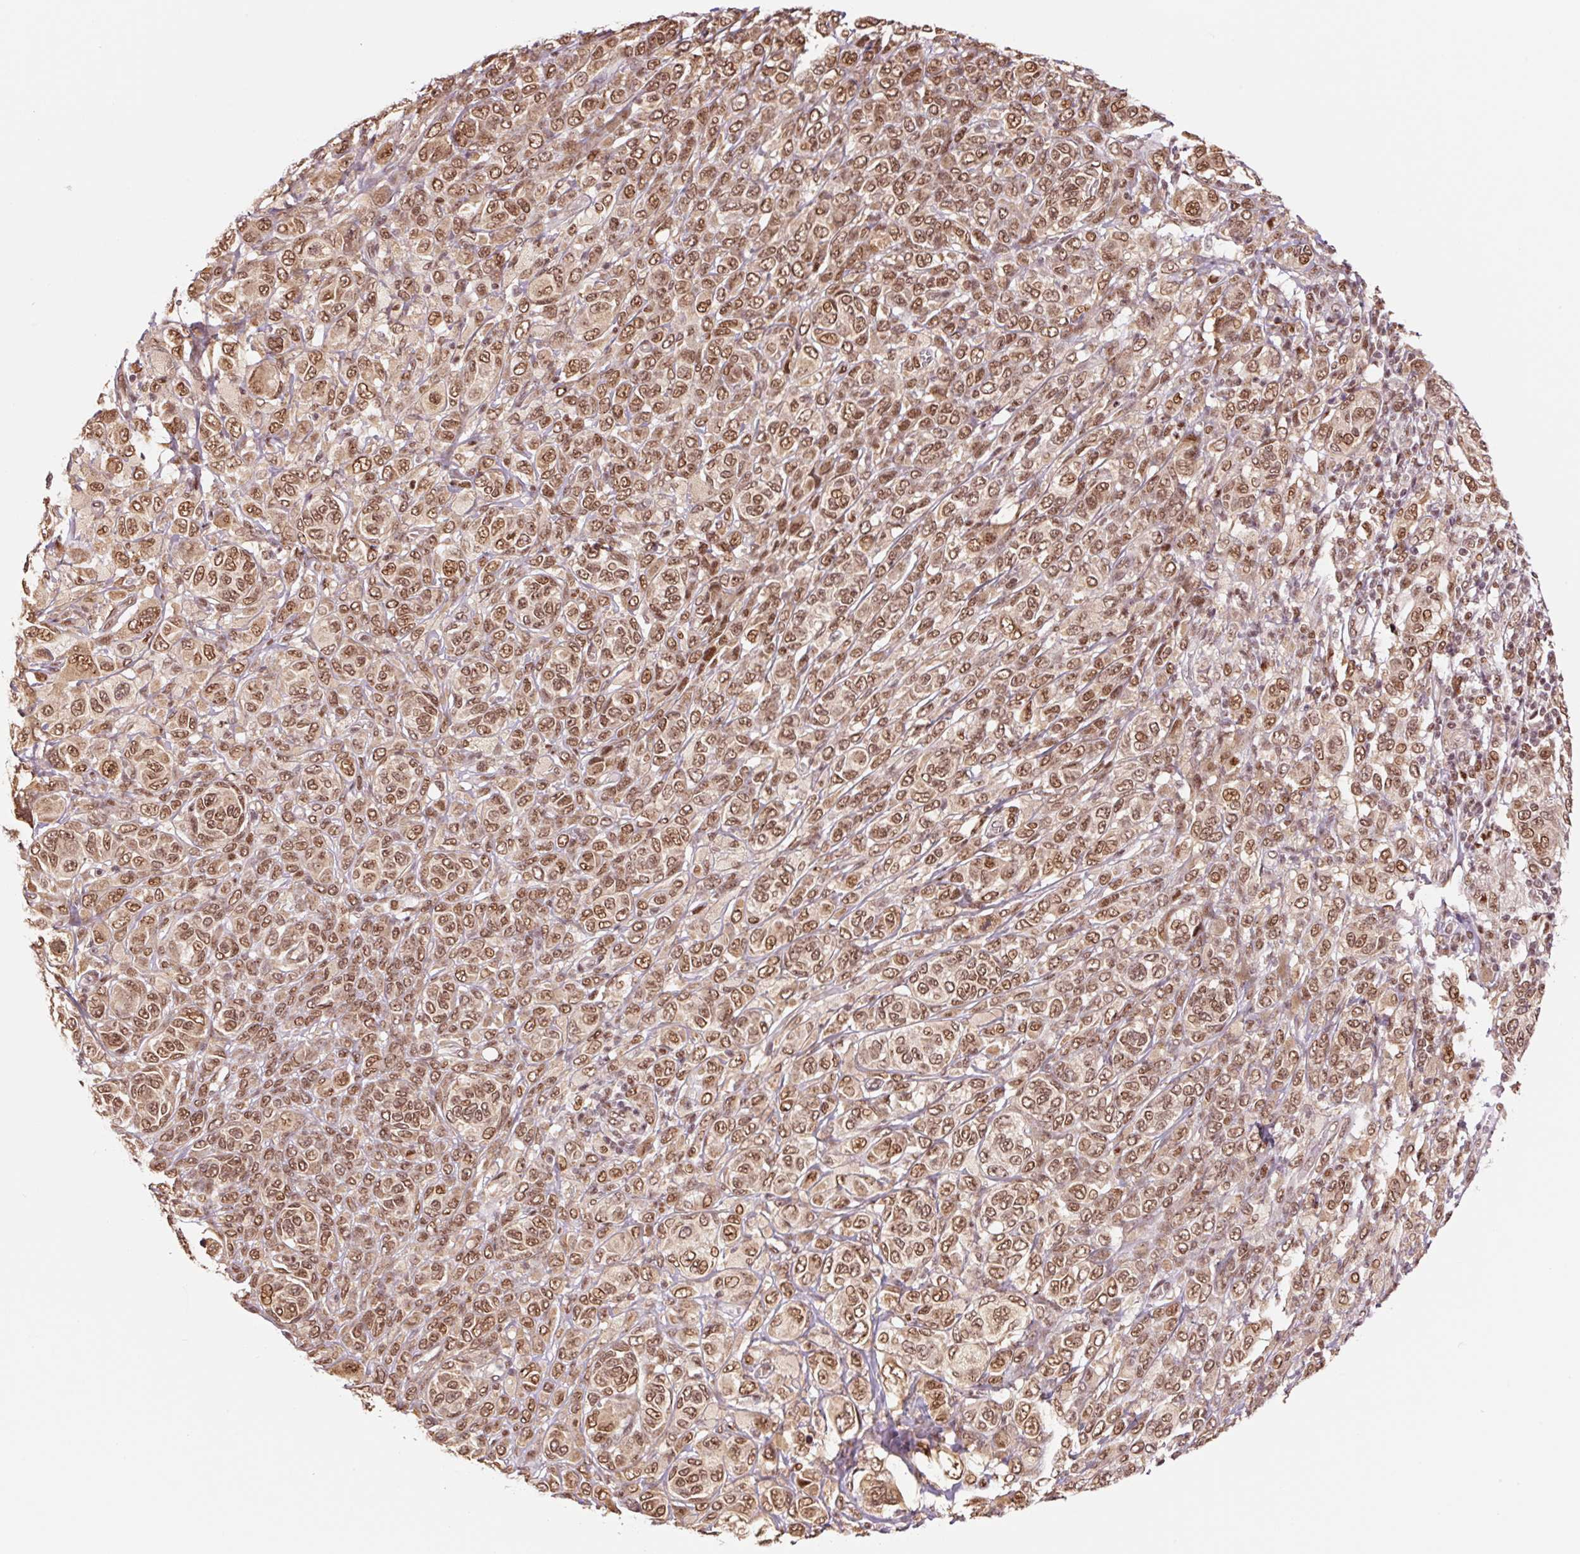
{"staining": {"intensity": "moderate", "quantity": ">75%", "location": "nuclear"}, "tissue": "melanoma", "cell_type": "Tumor cells", "image_type": "cancer", "snomed": [{"axis": "morphology", "description": "Malignant melanoma, NOS"}, {"axis": "topography", "description": "Skin"}], "caption": "Moderate nuclear positivity for a protein is seen in approximately >75% of tumor cells of malignant melanoma using immunohistochemistry (IHC).", "gene": "INTS8", "patient": {"sex": "male", "age": 42}}